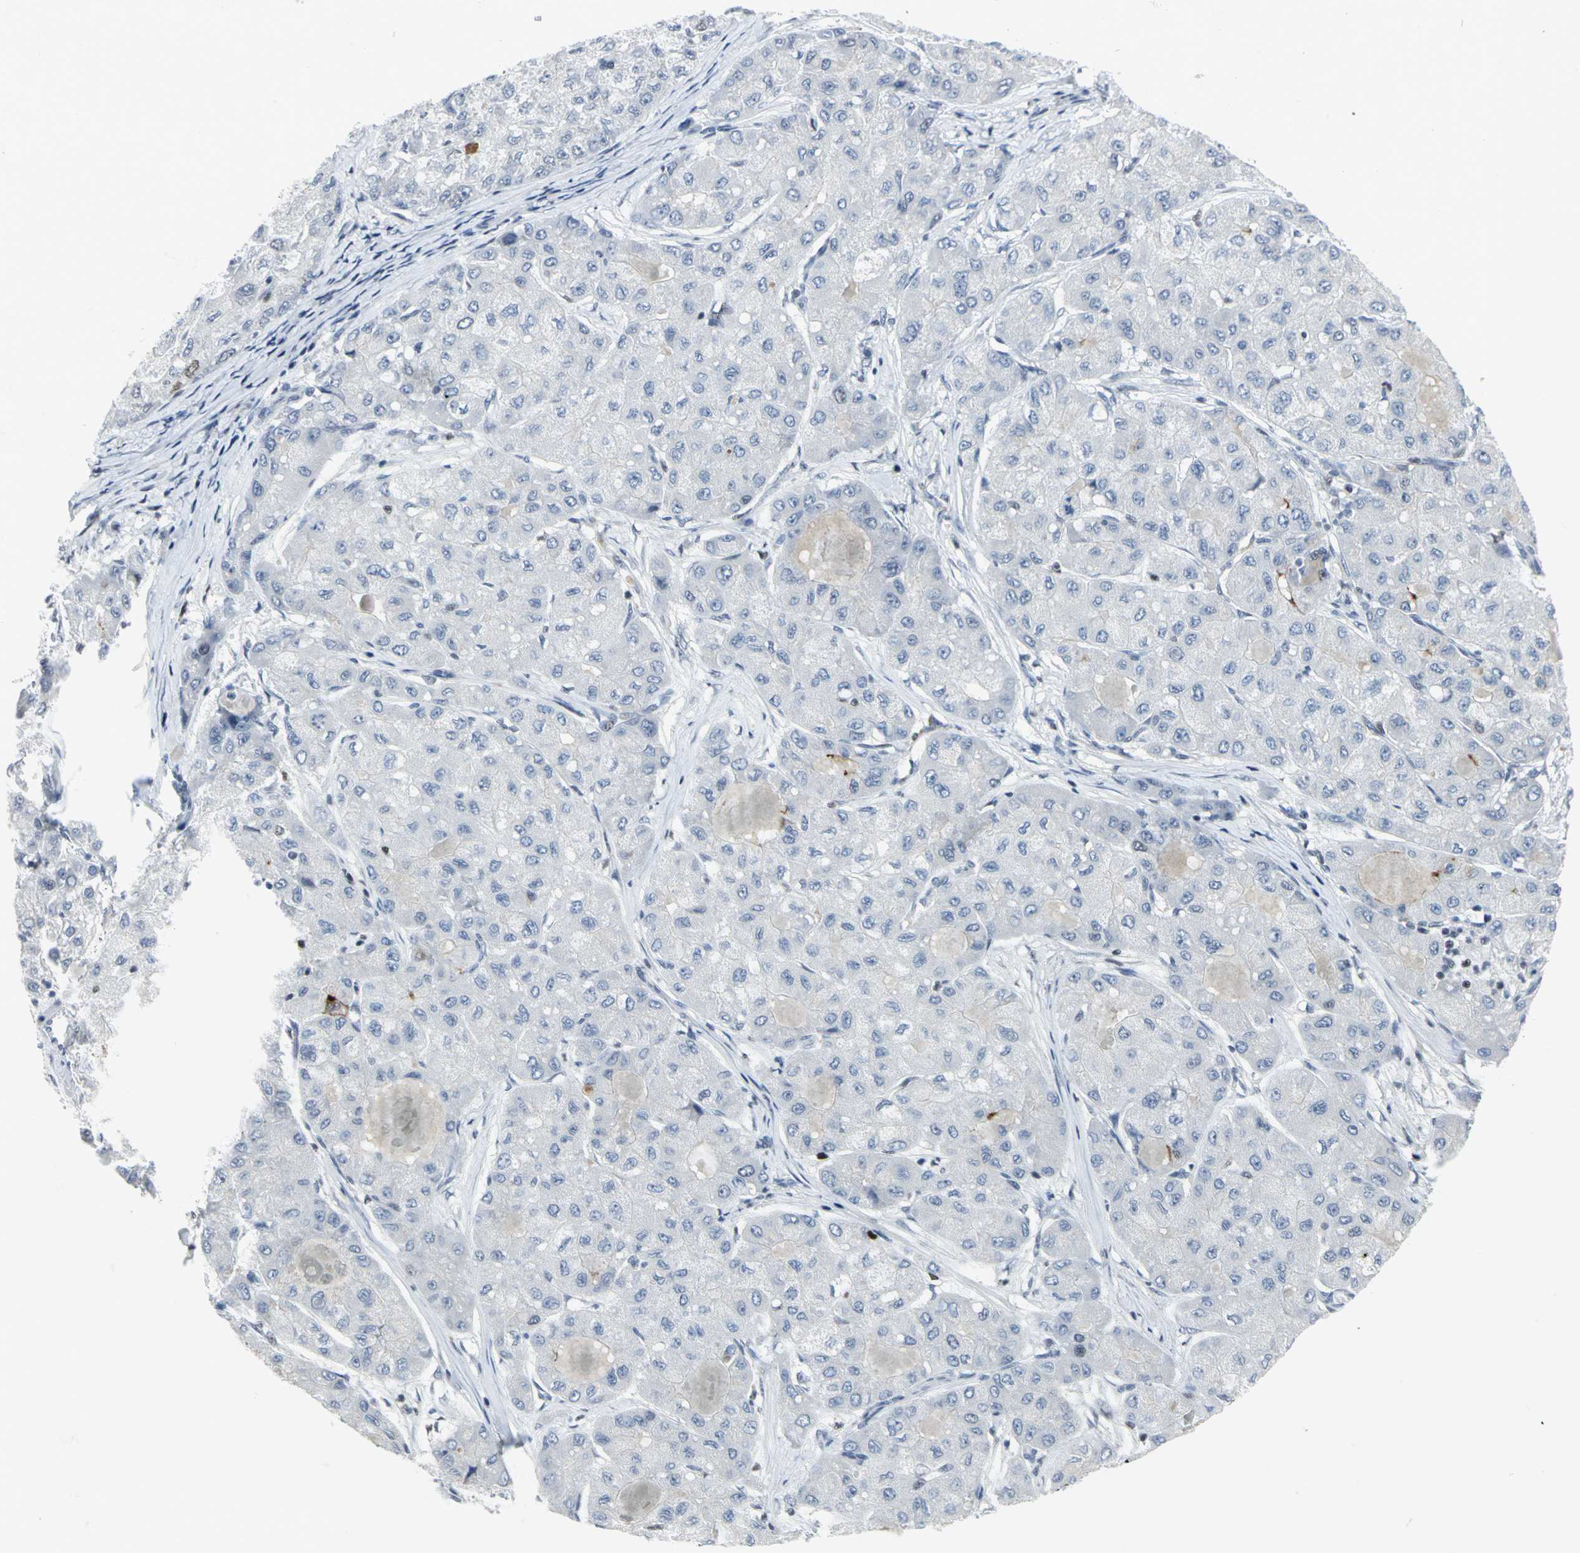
{"staining": {"intensity": "negative", "quantity": "none", "location": "none"}, "tissue": "liver cancer", "cell_type": "Tumor cells", "image_type": "cancer", "snomed": [{"axis": "morphology", "description": "Carcinoma, Hepatocellular, NOS"}, {"axis": "topography", "description": "Liver"}], "caption": "A photomicrograph of liver cancer stained for a protein reveals no brown staining in tumor cells.", "gene": "RPA1", "patient": {"sex": "male", "age": 80}}